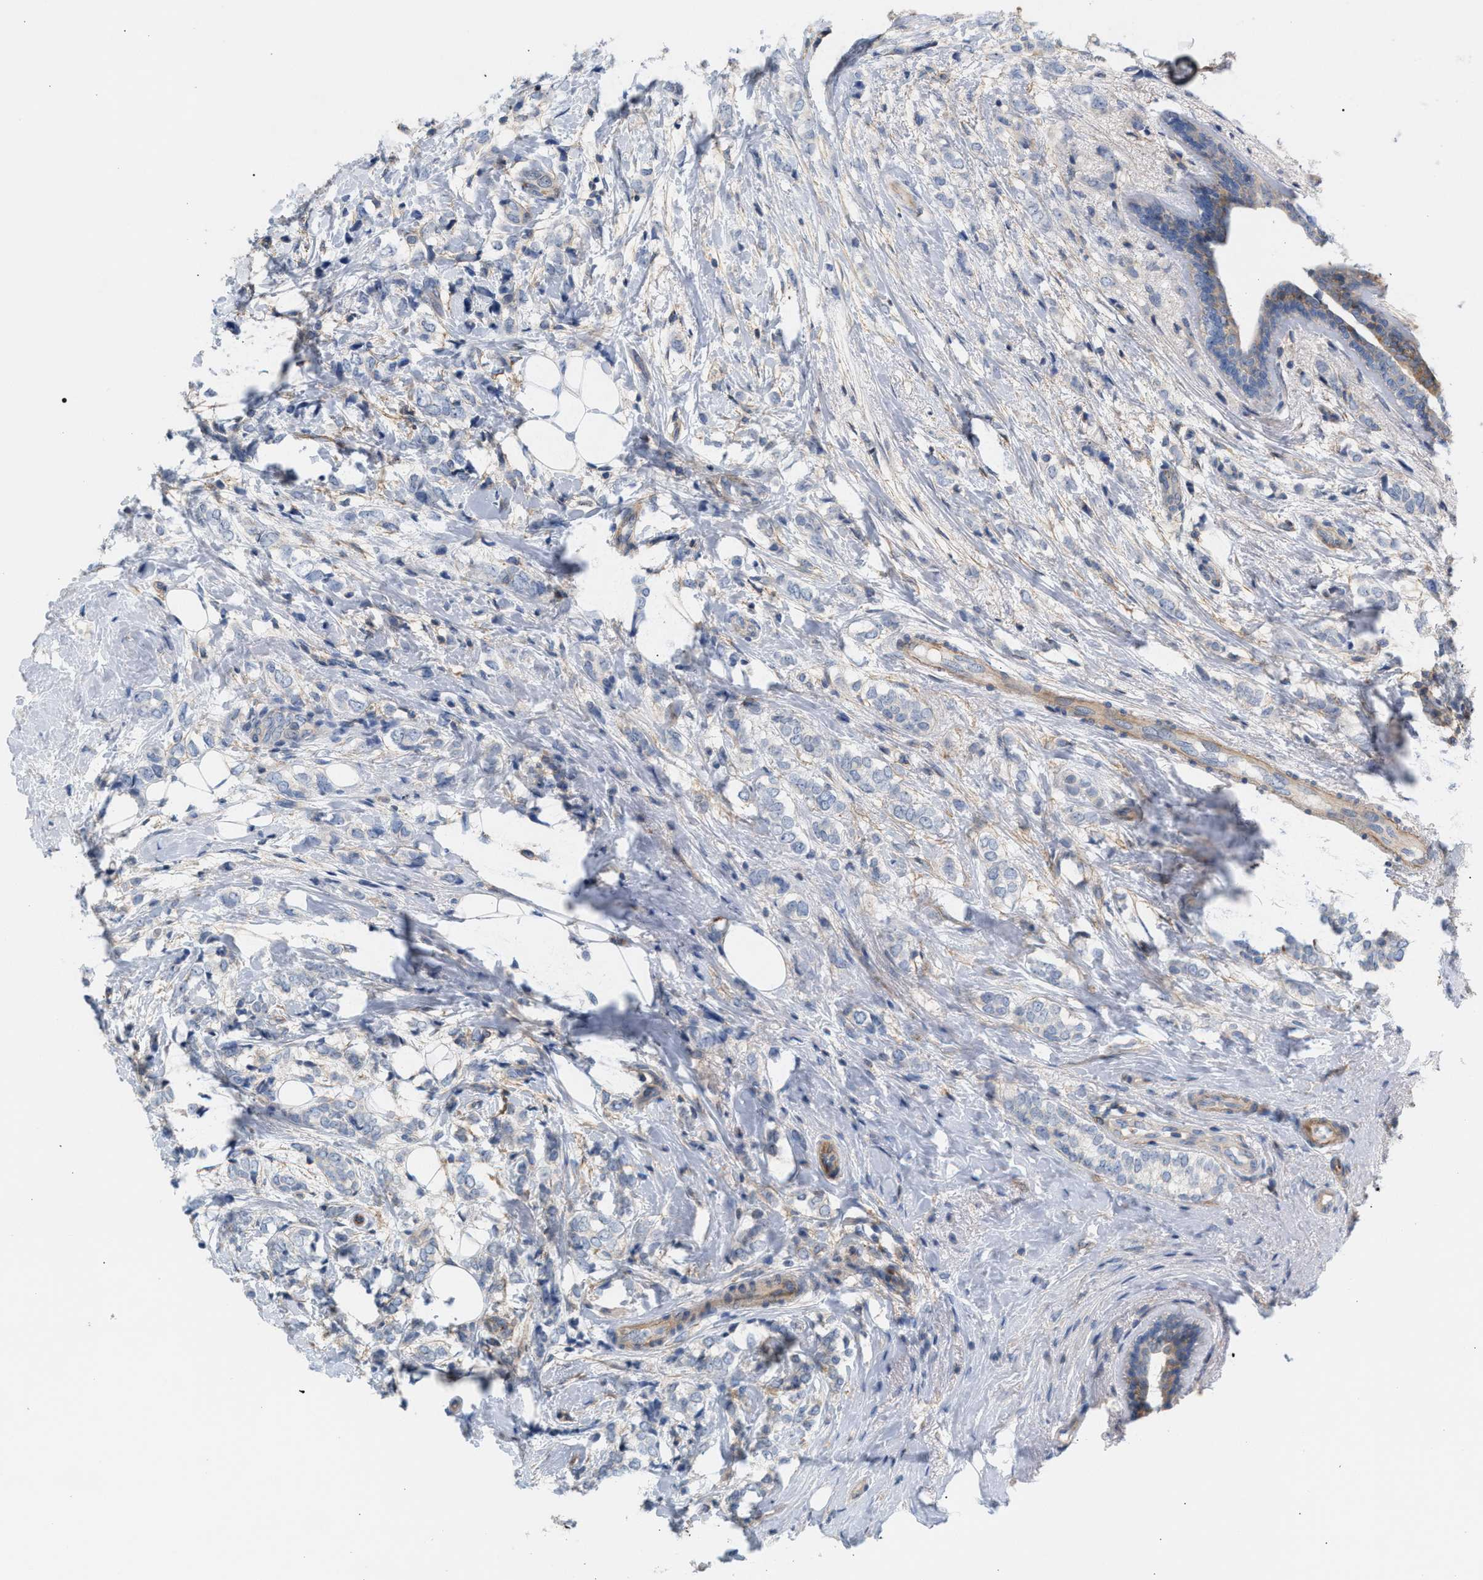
{"staining": {"intensity": "negative", "quantity": "none", "location": "none"}, "tissue": "breast cancer", "cell_type": "Tumor cells", "image_type": "cancer", "snomed": [{"axis": "morphology", "description": "Normal tissue, NOS"}, {"axis": "morphology", "description": "Lobular carcinoma"}, {"axis": "topography", "description": "Breast"}], "caption": "Immunohistochemical staining of breast cancer (lobular carcinoma) demonstrates no significant expression in tumor cells.", "gene": "LRCH1", "patient": {"sex": "female", "age": 47}}